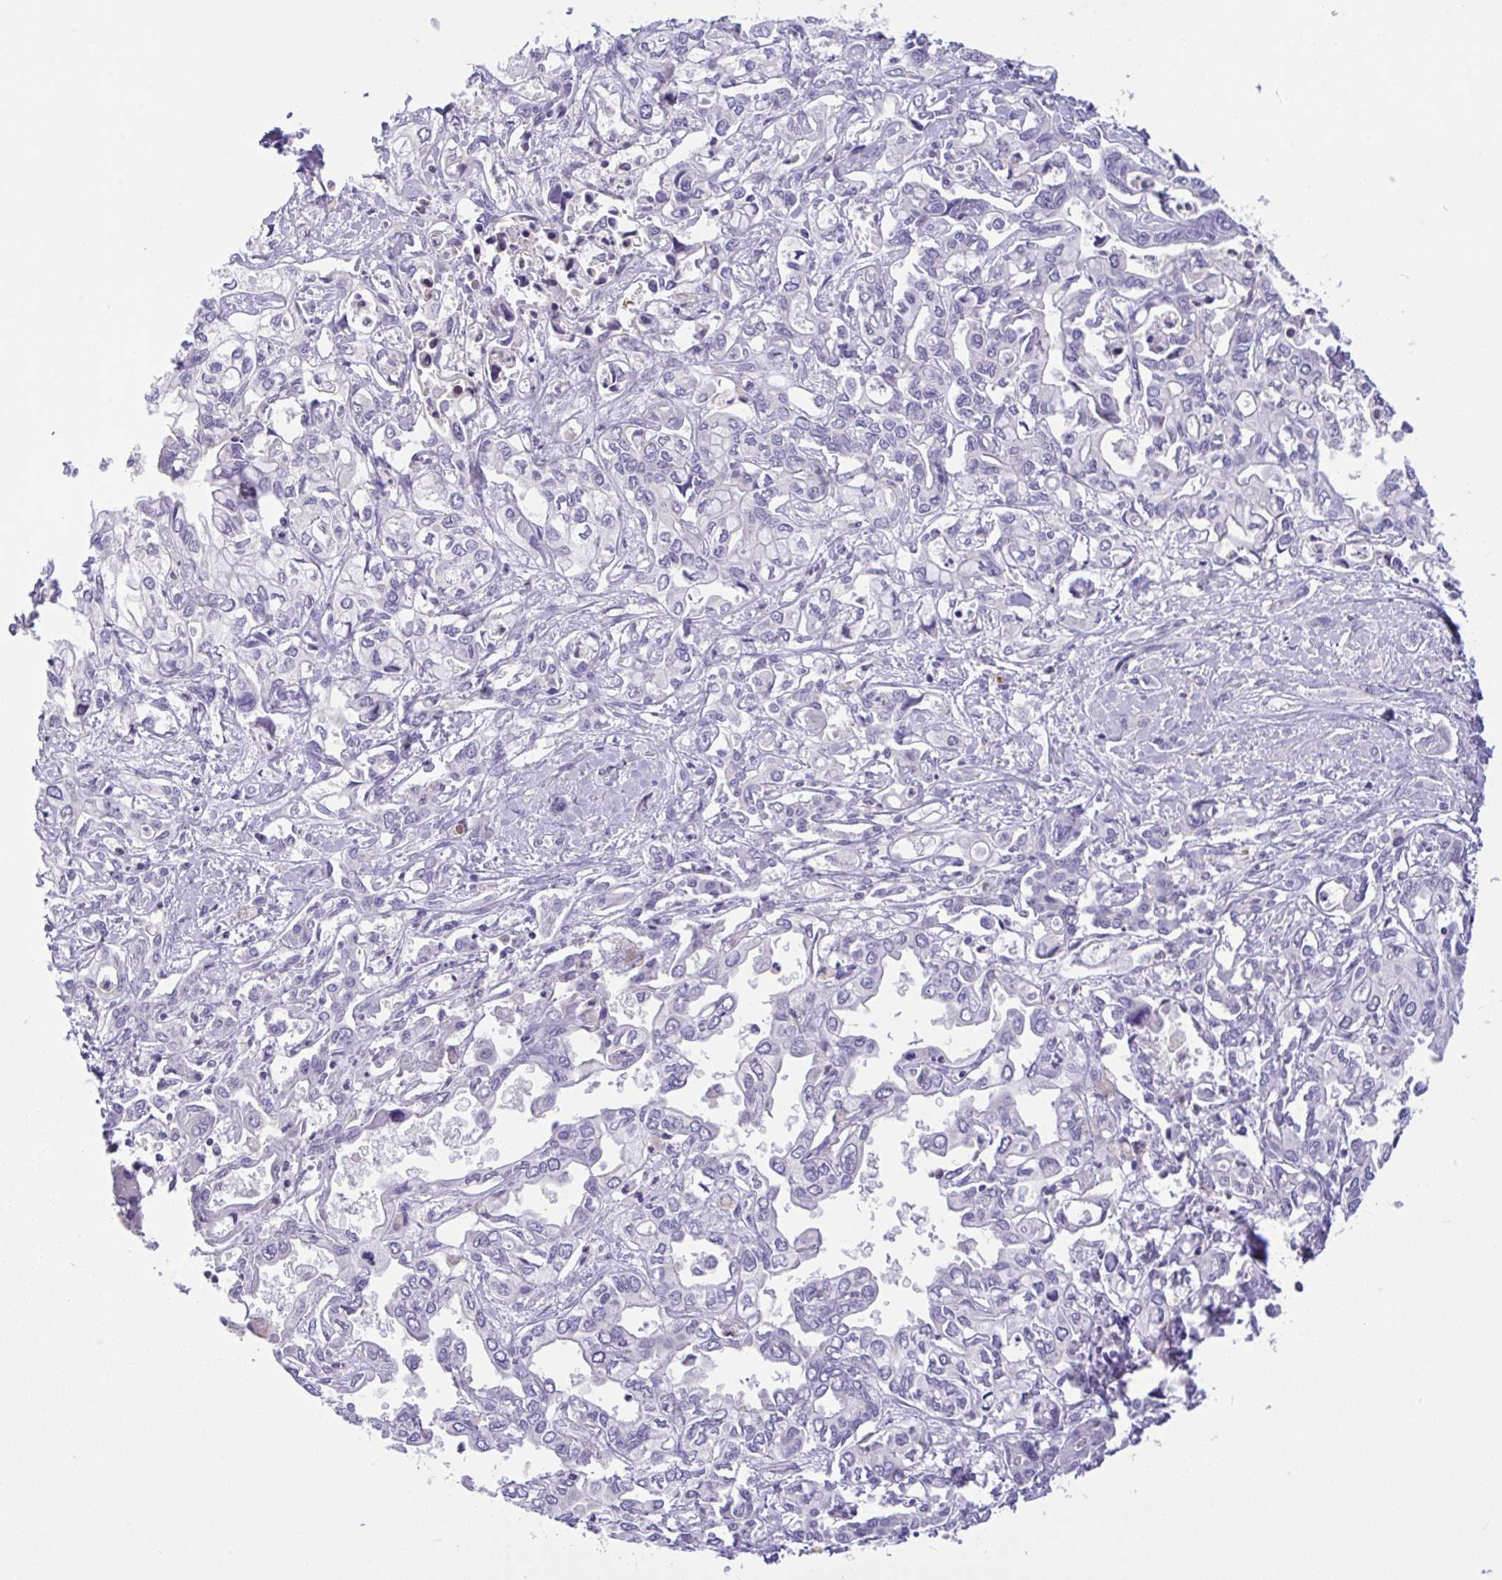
{"staining": {"intensity": "negative", "quantity": "none", "location": "none"}, "tissue": "liver cancer", "cell_type": "Tumor cells", "image_type": "cancer", "snomed": [{"axis": "morphology", "description": "Cholangiocarcinoma"}, {"axis": "topography", "description": "Liver"}], "caption": "IHC photomicrograph of human liver cancer (cholangiocarcinoma) stained for a protein (brown), which exhibits no staining in tumor cells.", "gene": "NCF1", "patient": {"sex": "female", "age": 64}}